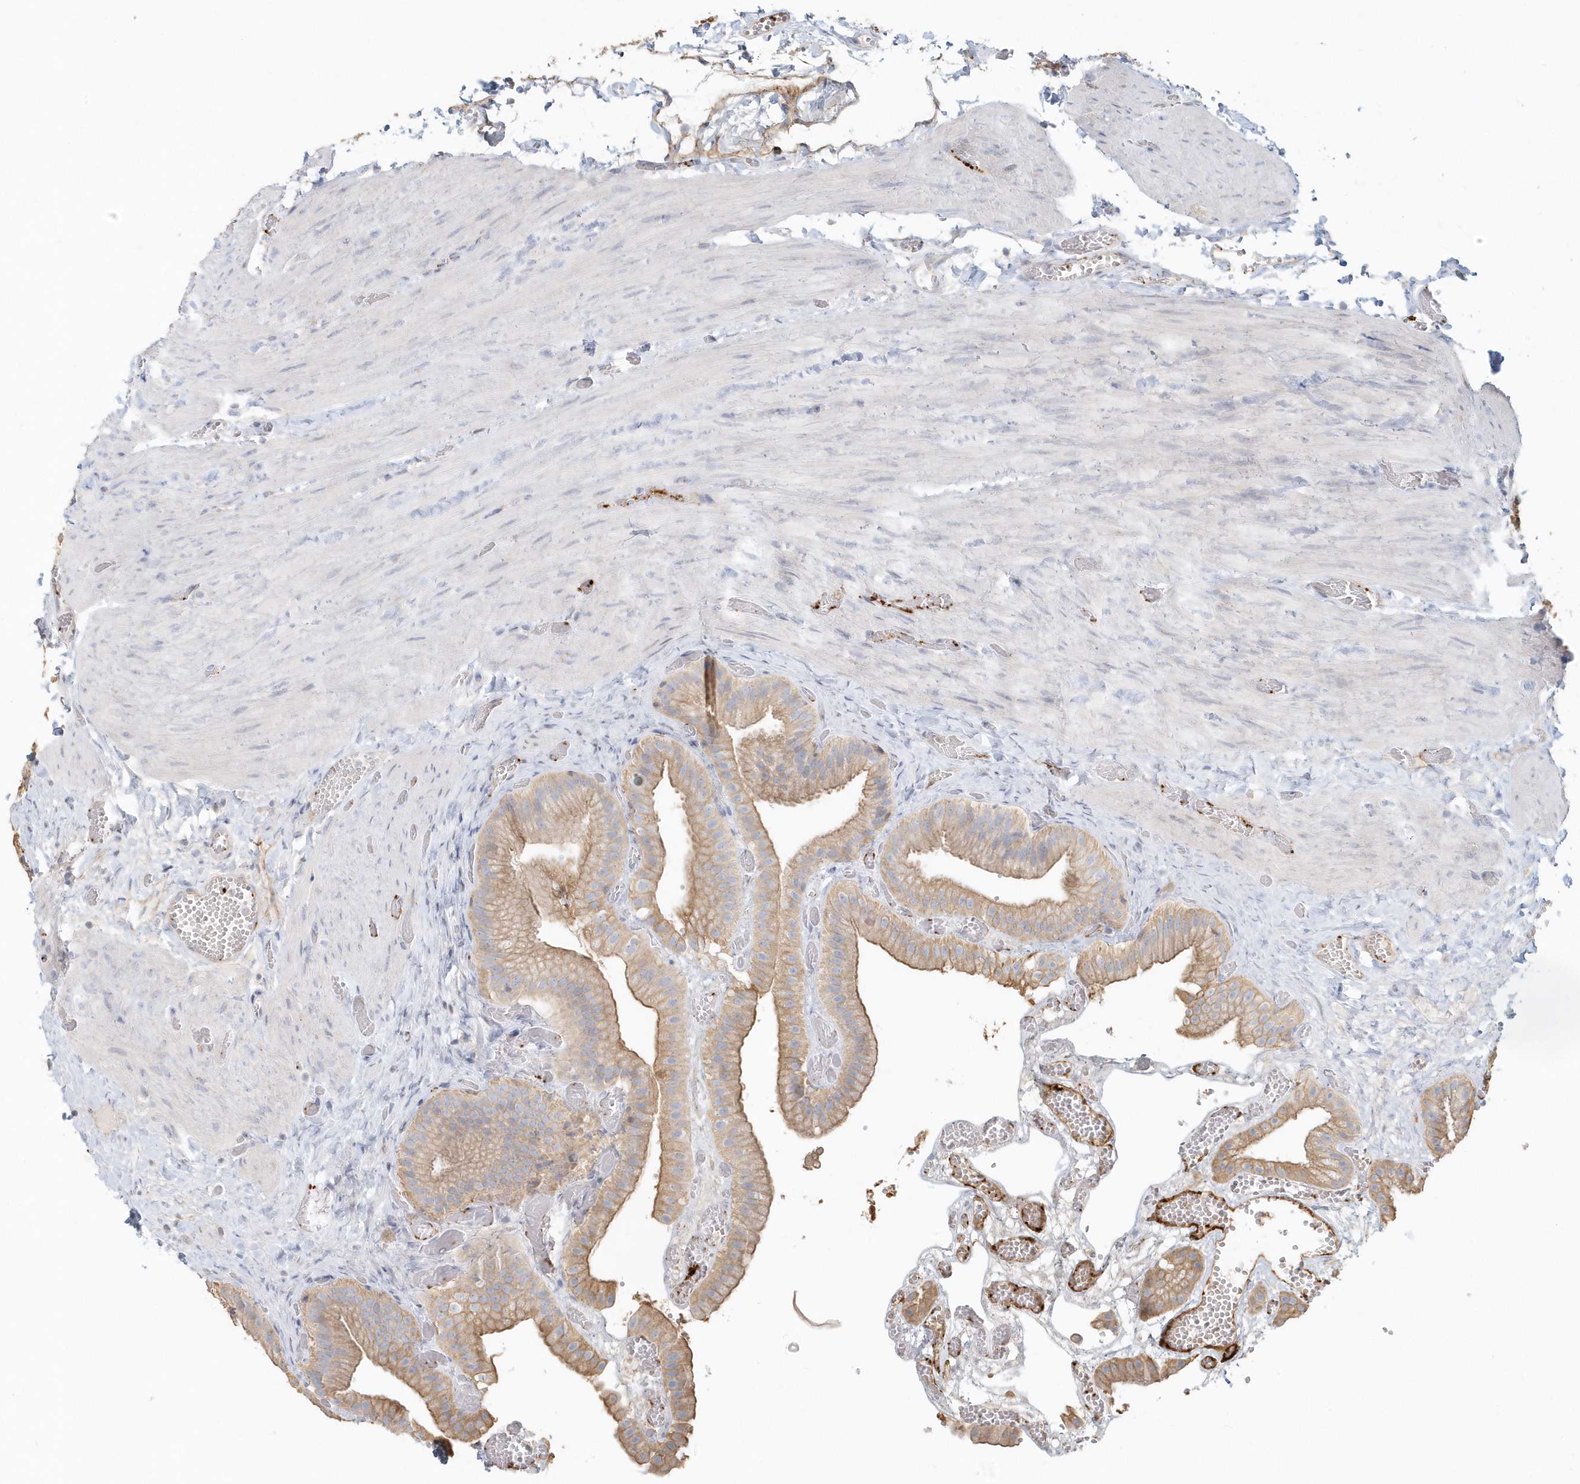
{"staining": {"intensity": "moderate", "quantity": ">75%", "location": "cytoplasmic/membranous"}, "tissue": "gallbladder", "cell_type": "Glandular cells", "image_type": "normal", "snomed": [{"axis": "morphology", "description": "Normal tissue, NOS"}, {"axis": "topography", "description": "Gallbladder"}], "caption": "The image shows immunohistochemical staining of normal gallbladder. There is moderate cytoplasmic/membranous expression is appreciated in approximately >75% of glandular cells.", "gene": "MMRN1", "patient": {"sex": "female", "age": 64}}